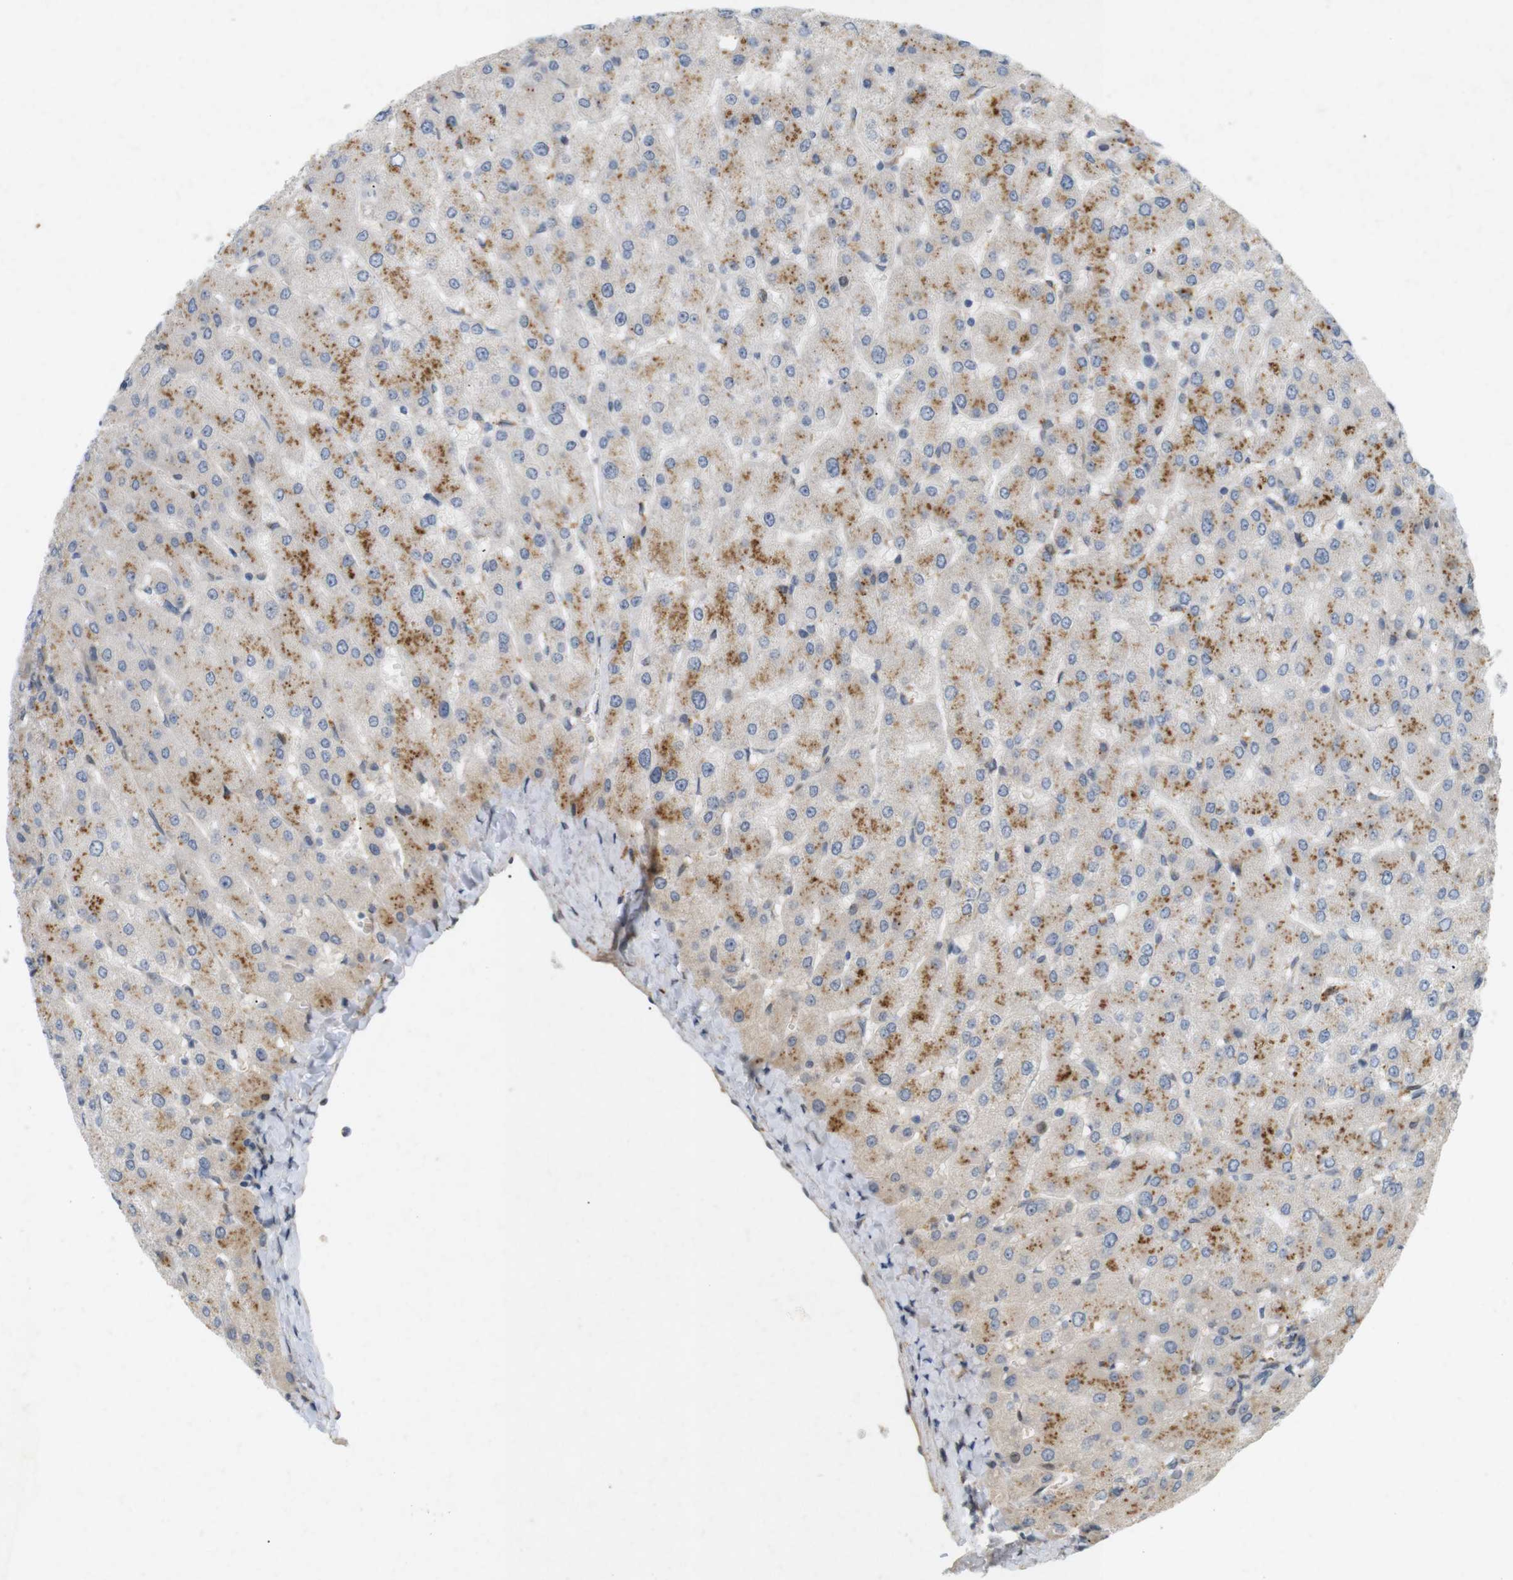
{"staining": {"intensity": "negative", "quantity": "none", "location": "none"}, "tissue": "liver", "cell_type": "Cholangiocytes", "image_type": "normal", "snomed": [{"axis": "morphology", "description": "Normal tissue, NOS"}, {"axis": "topography", "description": "Liver"}], "caption": "This is an immunohistochemistry micrograph of unremarkable liver. There is no expression in cholangiocytes.", "gene": "PPP1R14A", "patient": {"sex": "male", "age": 55}}